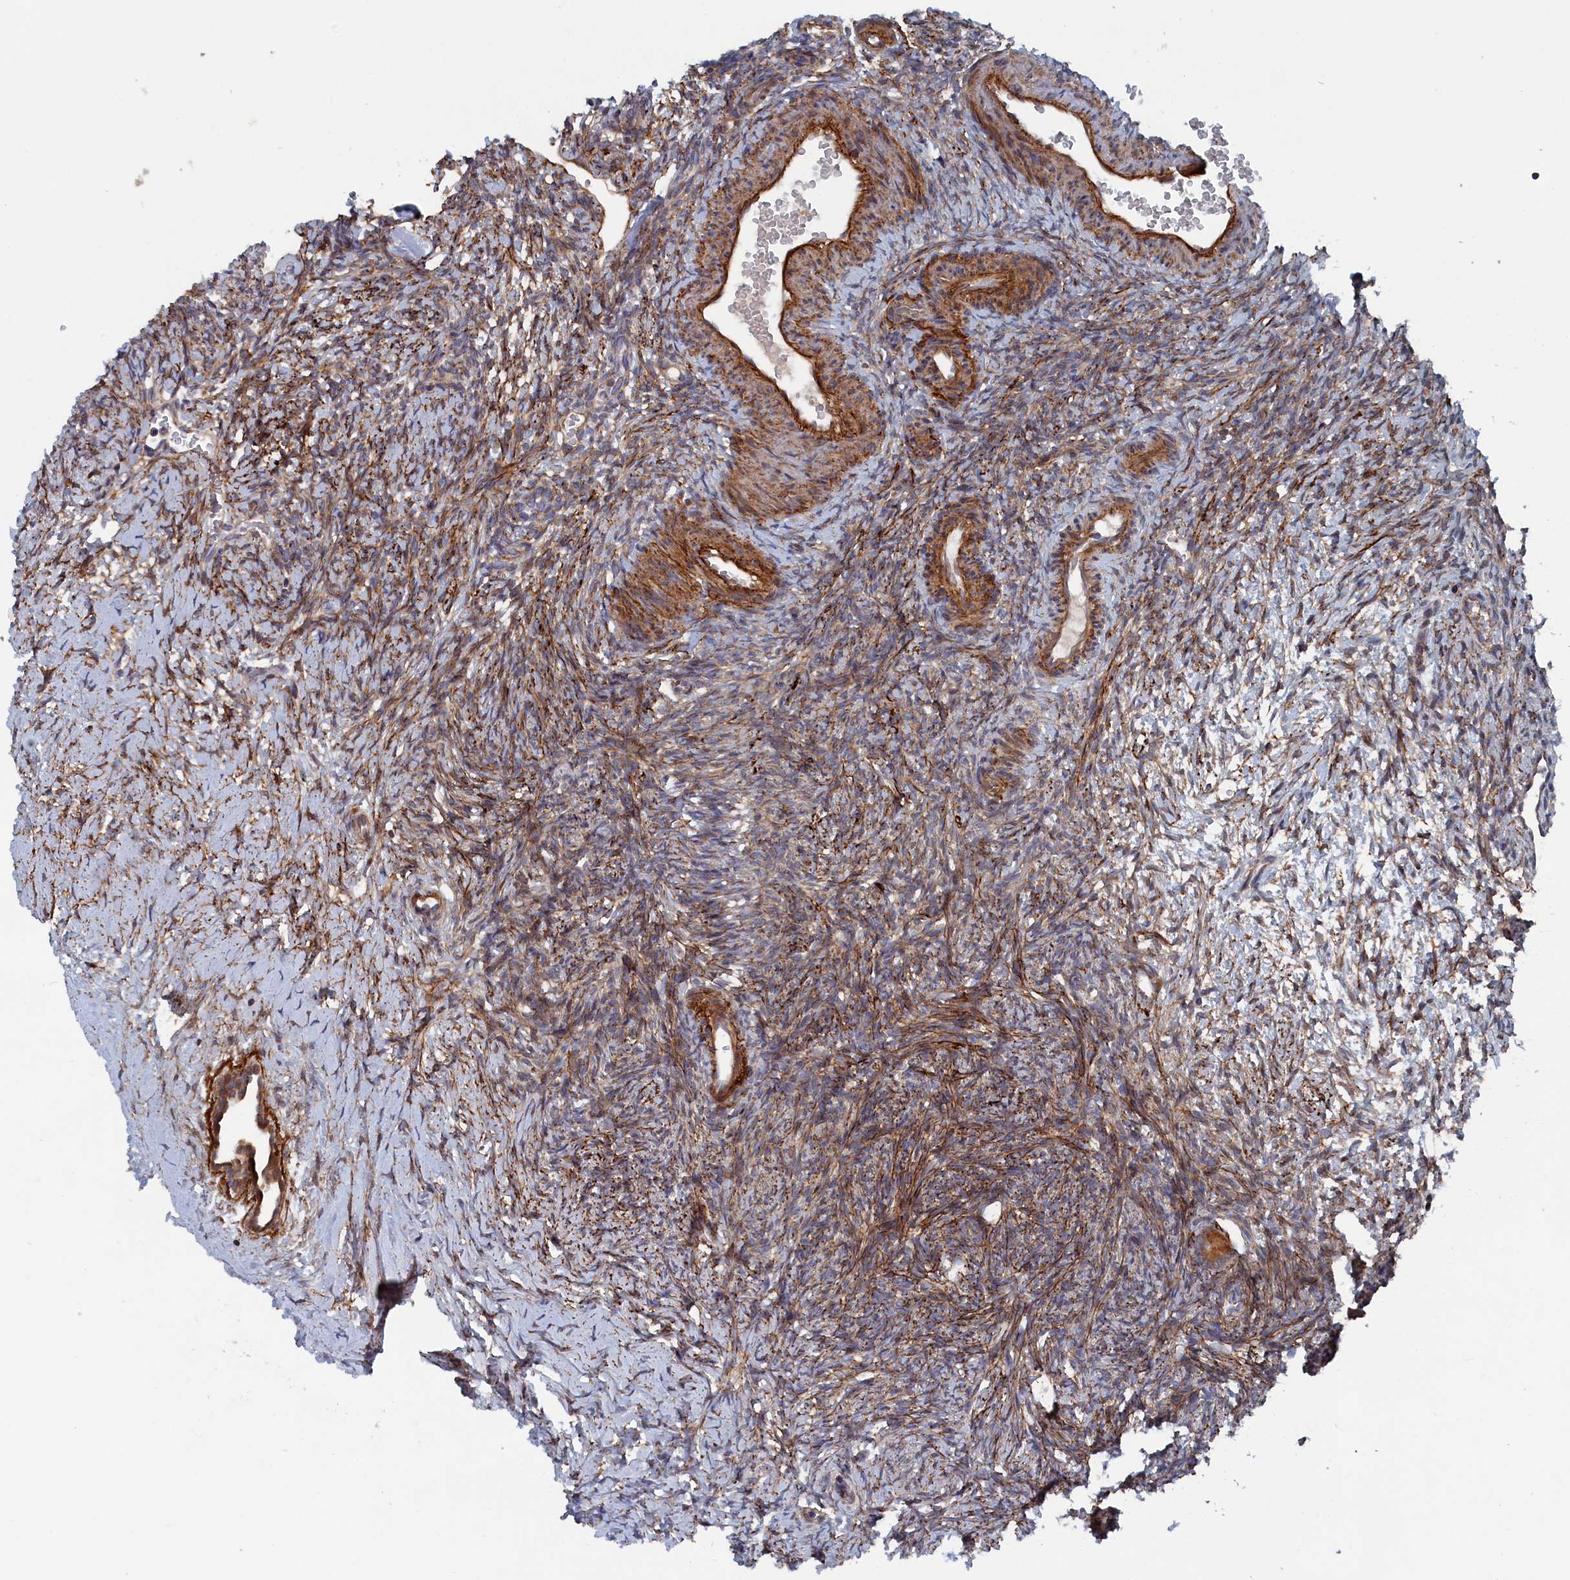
{"staining": {"intensity": "moderate", "quantity": ">75%", "location": "cytoplasmic/membranous"}, "tissue": "ovary", "cell_type": "Ovarian stroma cells", "image_type": "normal", "snomed": [{"axis": "morphology", "description": "Normal tissue, NOS"}, {"axis": "topography", "description": "Ovary"}], "caption": "IHC micrograph of unremarkable human ovary stained for a protein (brown), which reveals medium levels of moderate cytoplasmic/membranous staining in approximately >75% of ovarian stroma cells.", "gene": "TMEM196", "patient": {"sex": "female", "age": 39}}